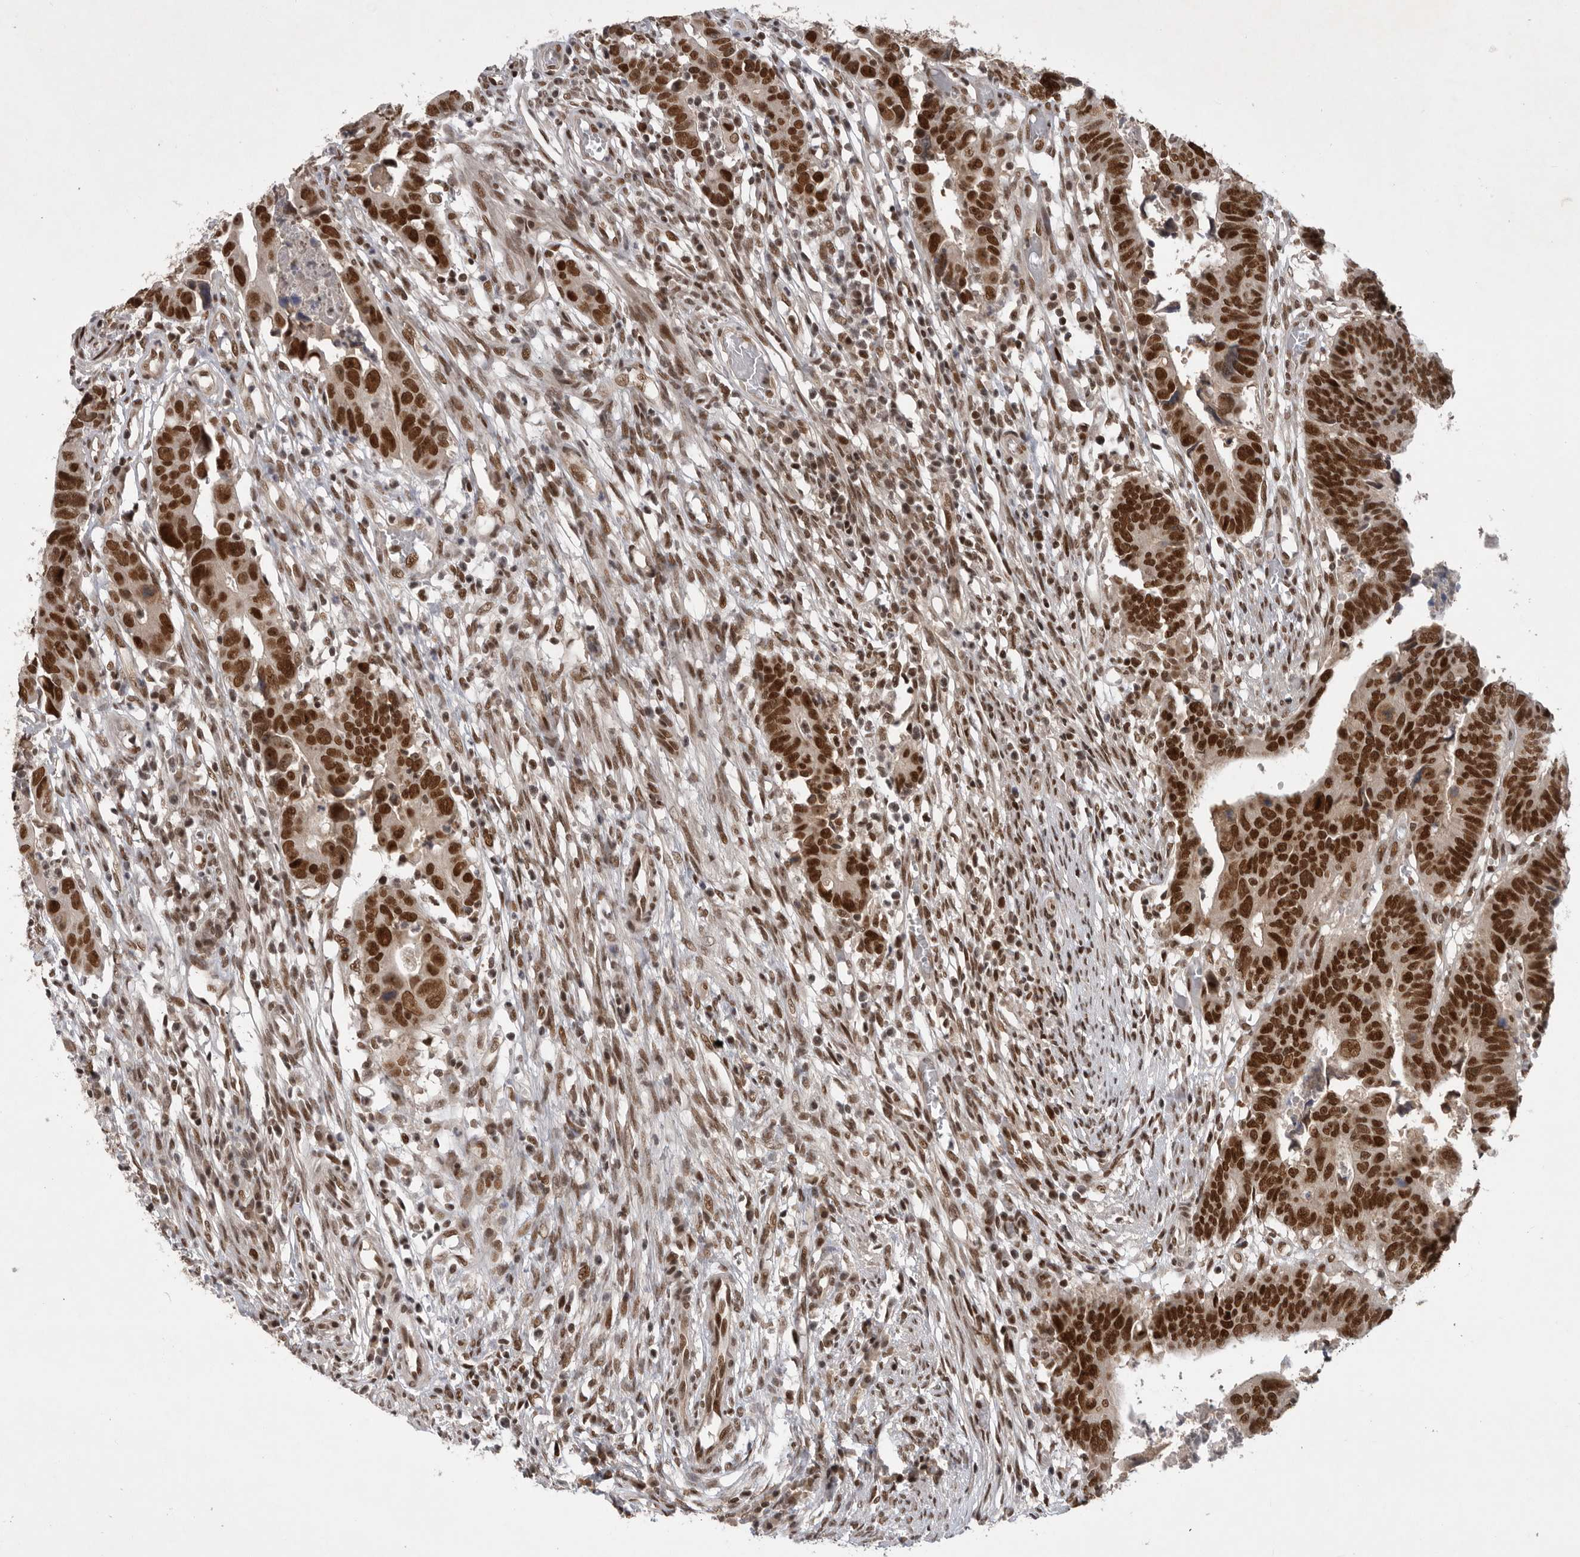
{"staining": {"intensity": "strong", "quantity": ">75%", "location": "nuclear"}, "tissue": "colorectal cancer", "cell_type": "Tumor cells", "image_type": "cancer", "snomed": [{"axis": "morphology", "description": "Adenocarcinoma, NOS"}, {"axis": "topography", "description": "Rectum"}], "caption": "Human colorectal cancer (adenocarcinoma) stained for a protein (brown) displays strong nuclear positive positivity in approximately >75% of tumor cells.", "gene": "ZNF830", "patient": {"sex": "female", "age": 65}}